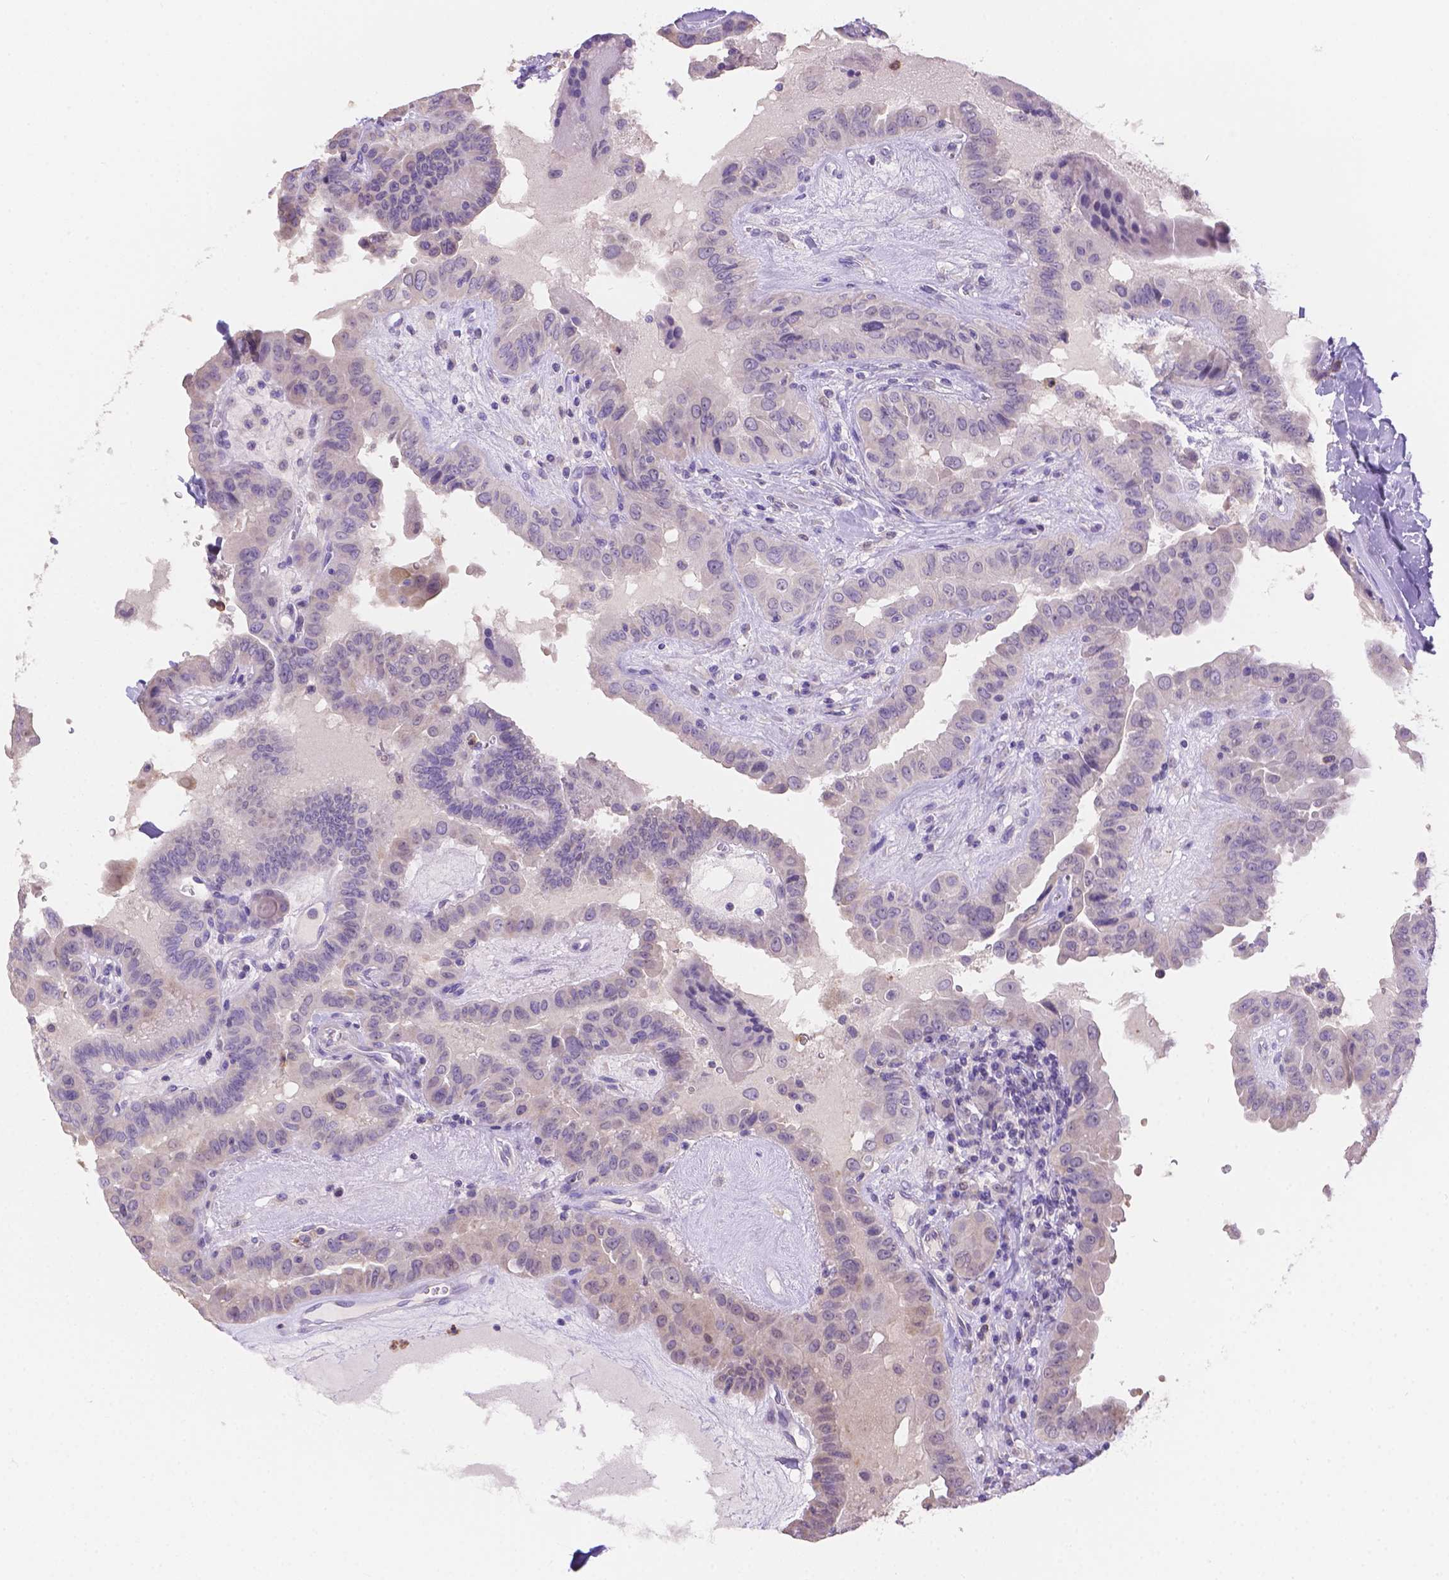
{"staining": {"intensity": "negative", "quantity": "none", "location": "none"}, "tissue": "thyroid cancer", "cell_type": "Tumor cells", "image_type": "cancer", "snomed": [{"axis": "morphology", "description": "Papillary adenocarcinoma, NOS"}, {"axis": "topography", "description": "Thyroid gland"}], "caption": "Immunohistochemistry micrograph of neoplastic tissue: thyroid cancer (papillary adenocarcinoma) stained with DAB (3,3'-diaminobenzidine) demonstrates no significant protein positivity in tumor cells. (DAB immunohistochemistry, high magnification).", "gene": "NXPE2", "patient": {"sex": "female", "age": 37}}